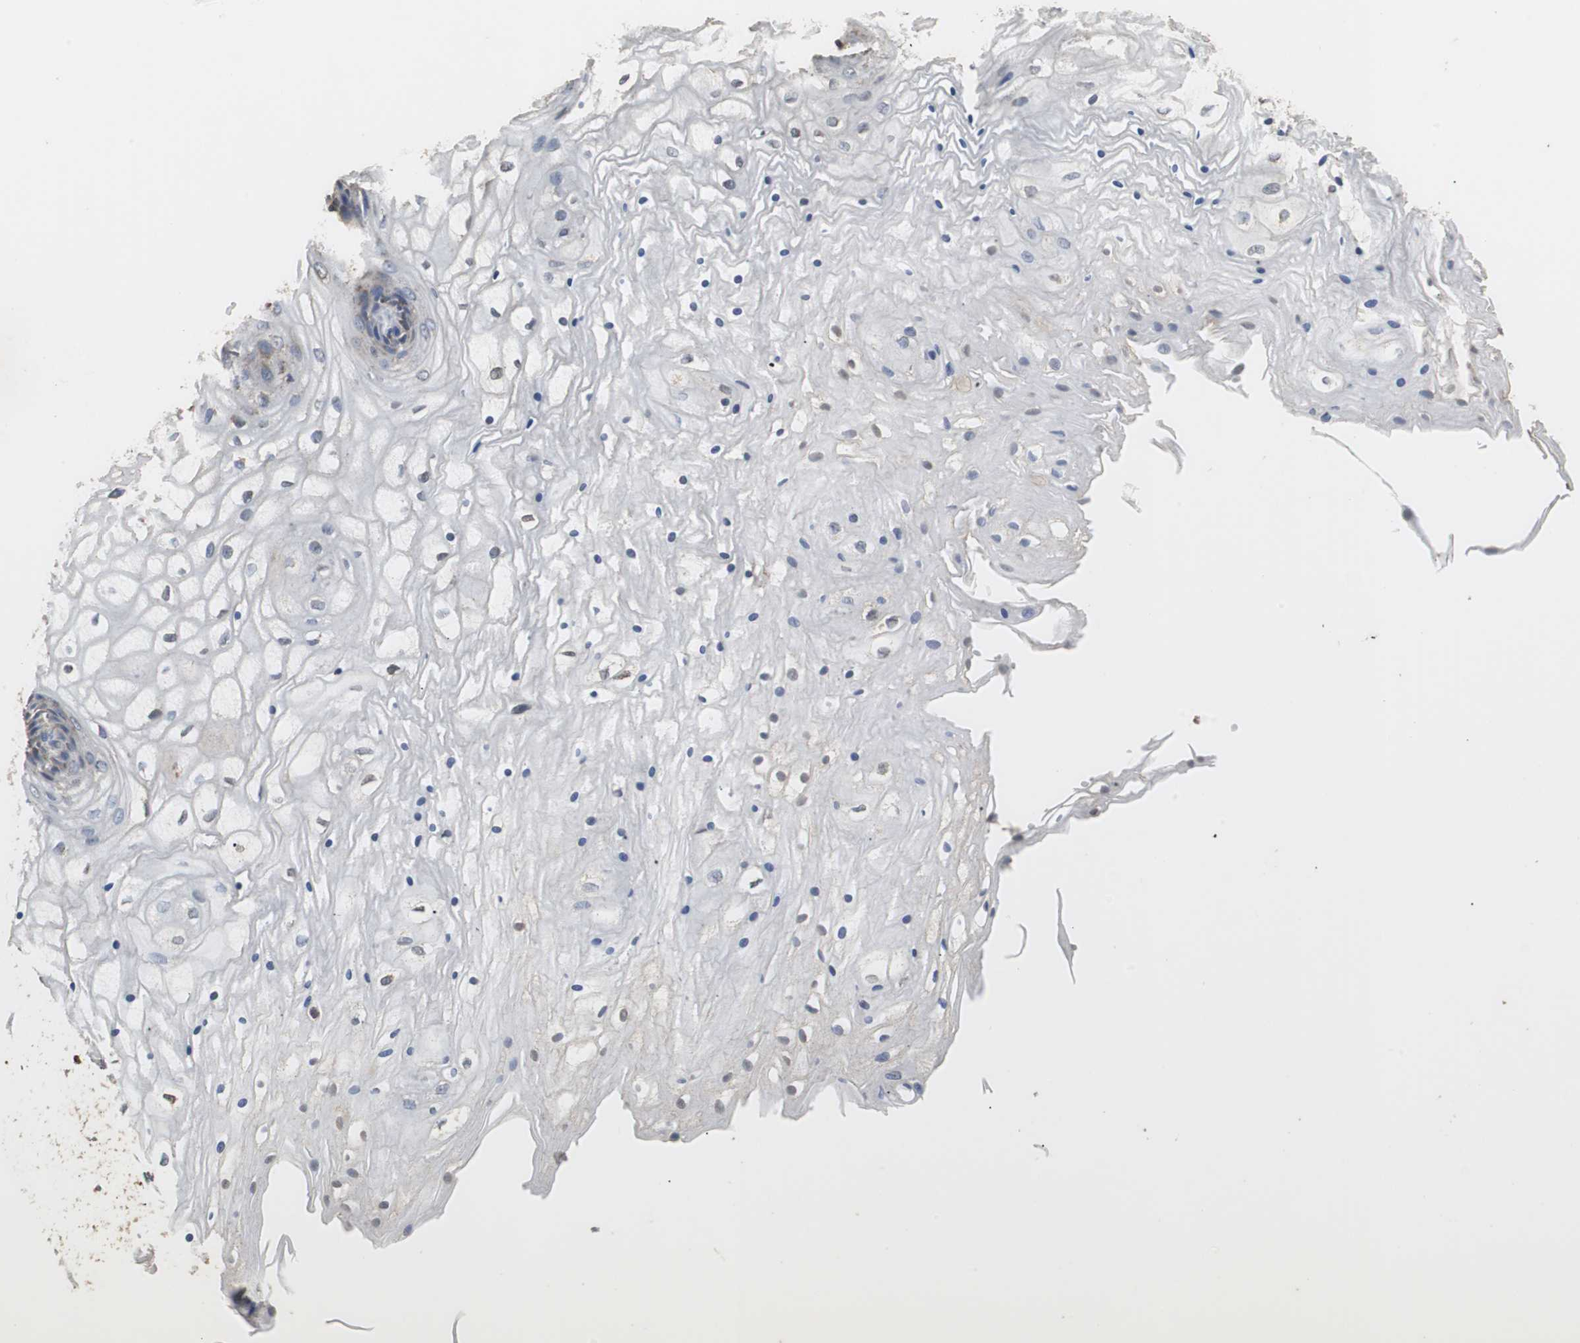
{"staining": {"intensity": "moderate", "quantity": "<25%", "location": "cytoplasmic/membranous"}, "tissue": "vagina", "cell_type": "Squamous epithelial cells", "image_type": "normal", "snomed": [{"axis": "morphology", "description": "Normal tissue, NOS"}, {"axis": "topography", "description": "Vagina"}], "caption": "Immunohistochemistry of benign vagina shows low levels of moderate cytoplasmic/membranous positivity in approximately <25% of squamous epithelial cells.", "gene": "NNT", "patient": {"sex": "female", "age": 34}}